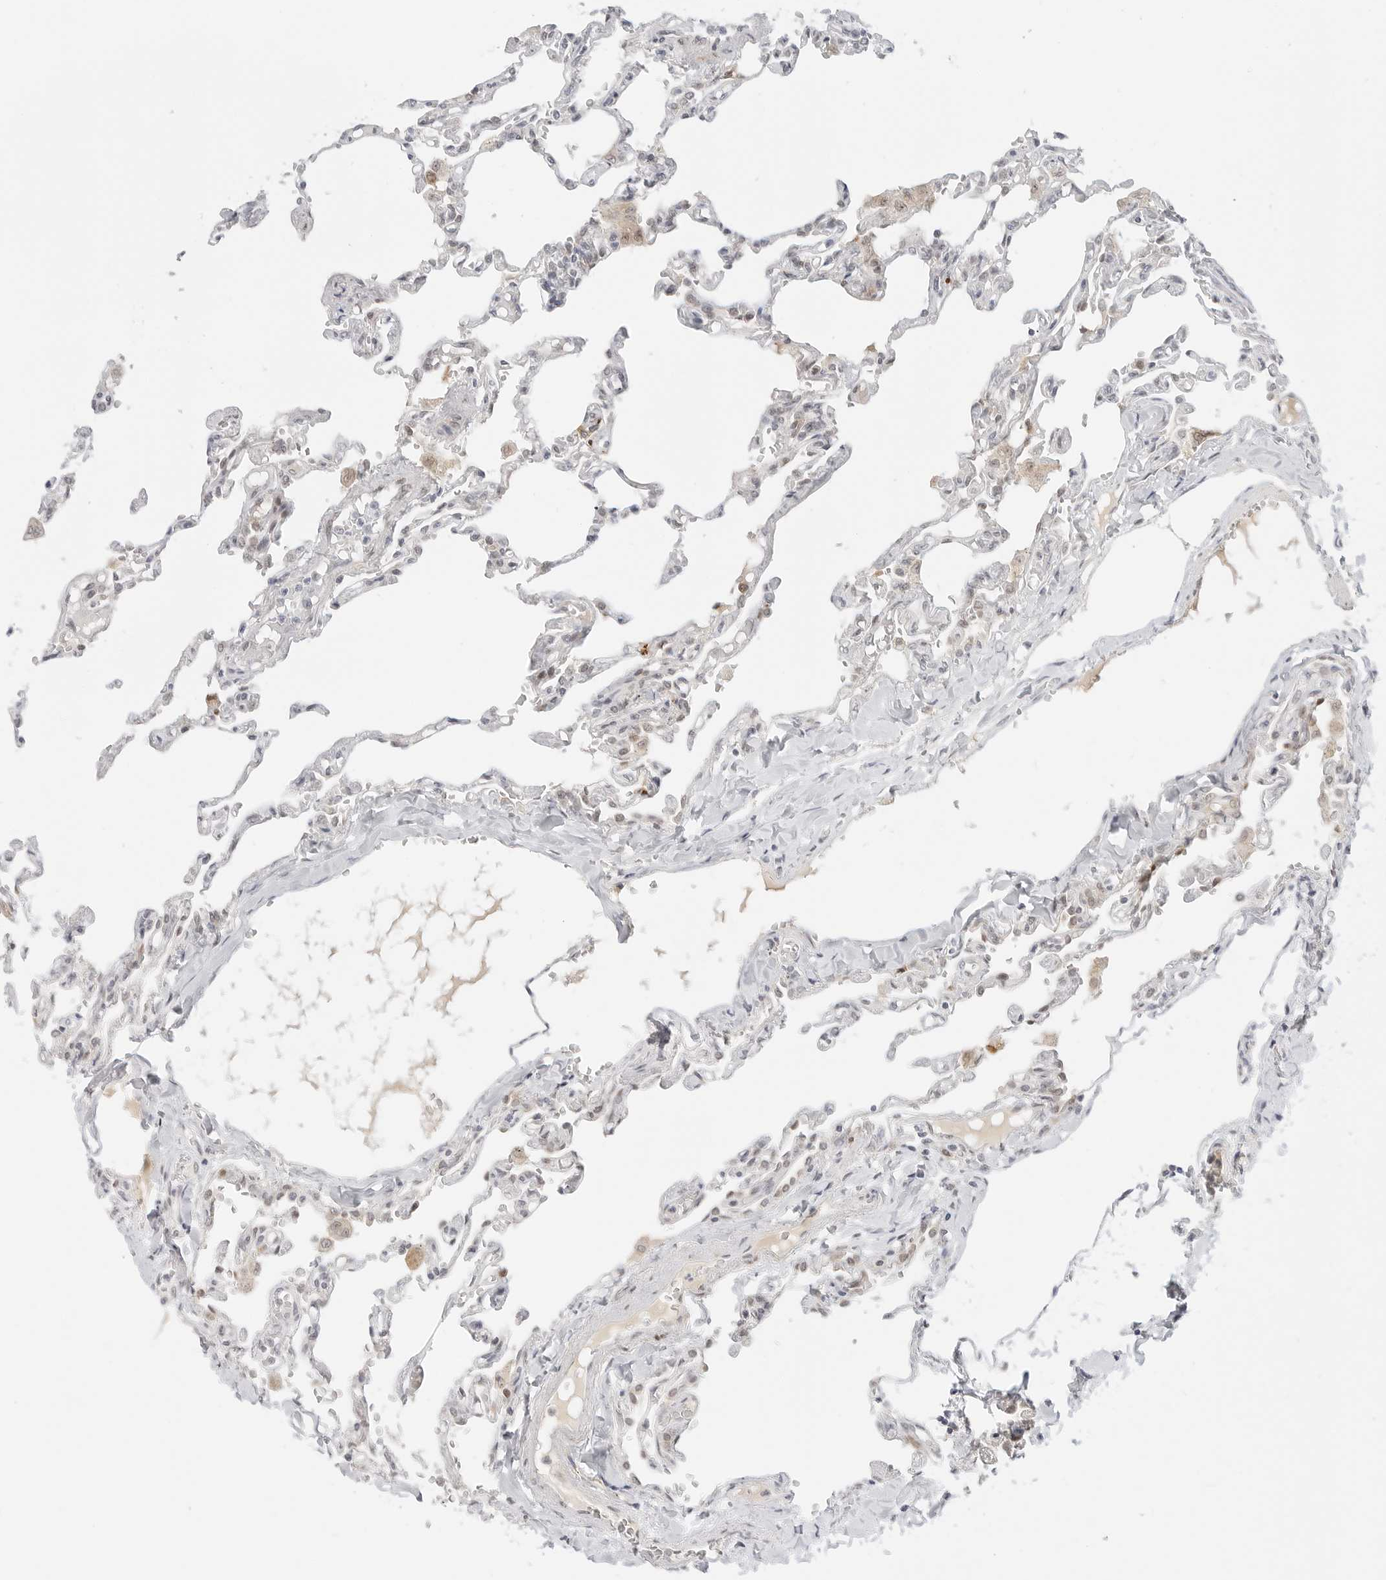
{"staining": {"intensity": "weak", "quantity": "<25%", "location": "nuclear"}, "tissue": "lung", "cell_type": "Alveolar cells", "image_type": "normal", "snomed": [{"axis": "morphology", "description": "Normal tissue, NOS"}, {"axis": "topography", "description": "Lung"}], "caption": "Immunohistochemistry (IHC) histopathology image of benign lung: lung stained with DAB (3,3'-diaminobenzidine) reveals no significant protein expression in alveolar cells.", "gene": "HIPK3", "patient": {"sex": "male", "age": 21}}